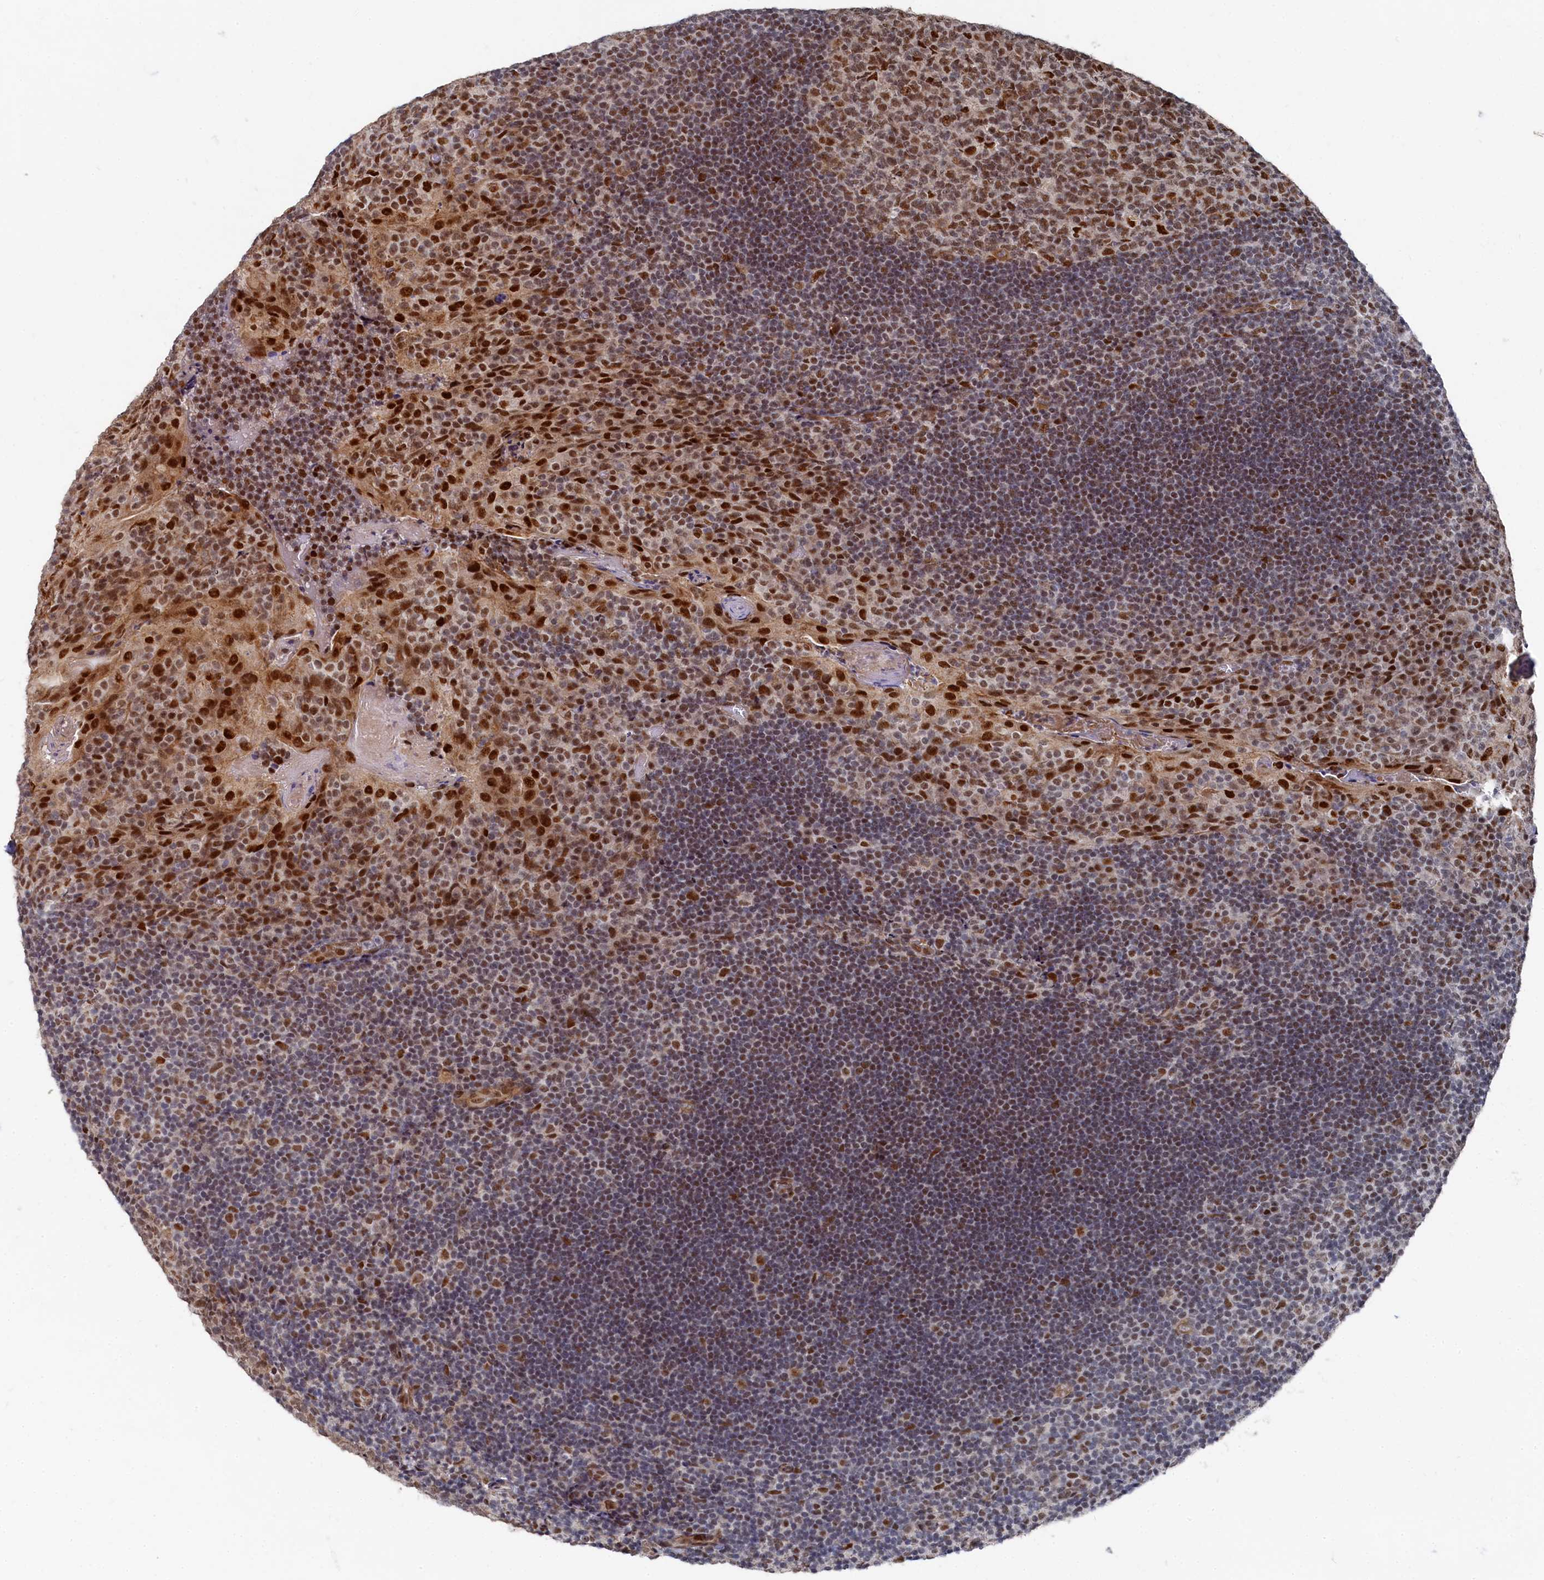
{"staining": {"intensity": "moderate", "quantity": ">75%", "location": "nuclear"}, "tissue": "tonsil", "cell_type": "Germinal center cells", "image_type": "normal", "snomed": [{"axis": "morphology", "description": "Normal tissue, NOS"}, {"axis": "topography", "description": "Tonsil"}], "caption": "Germinal center cells reveal medium levels of moderate nuclear expression in approximately >75% of cells in unremarkable tonsil. The staining was performed using DAB to visualize the protein expression in brown, while the nuclei were stained in blue with hematoxylin (Magnification: 20x).", "gene": "BUB3", "patient": {"sex": "male", "age": 17}}